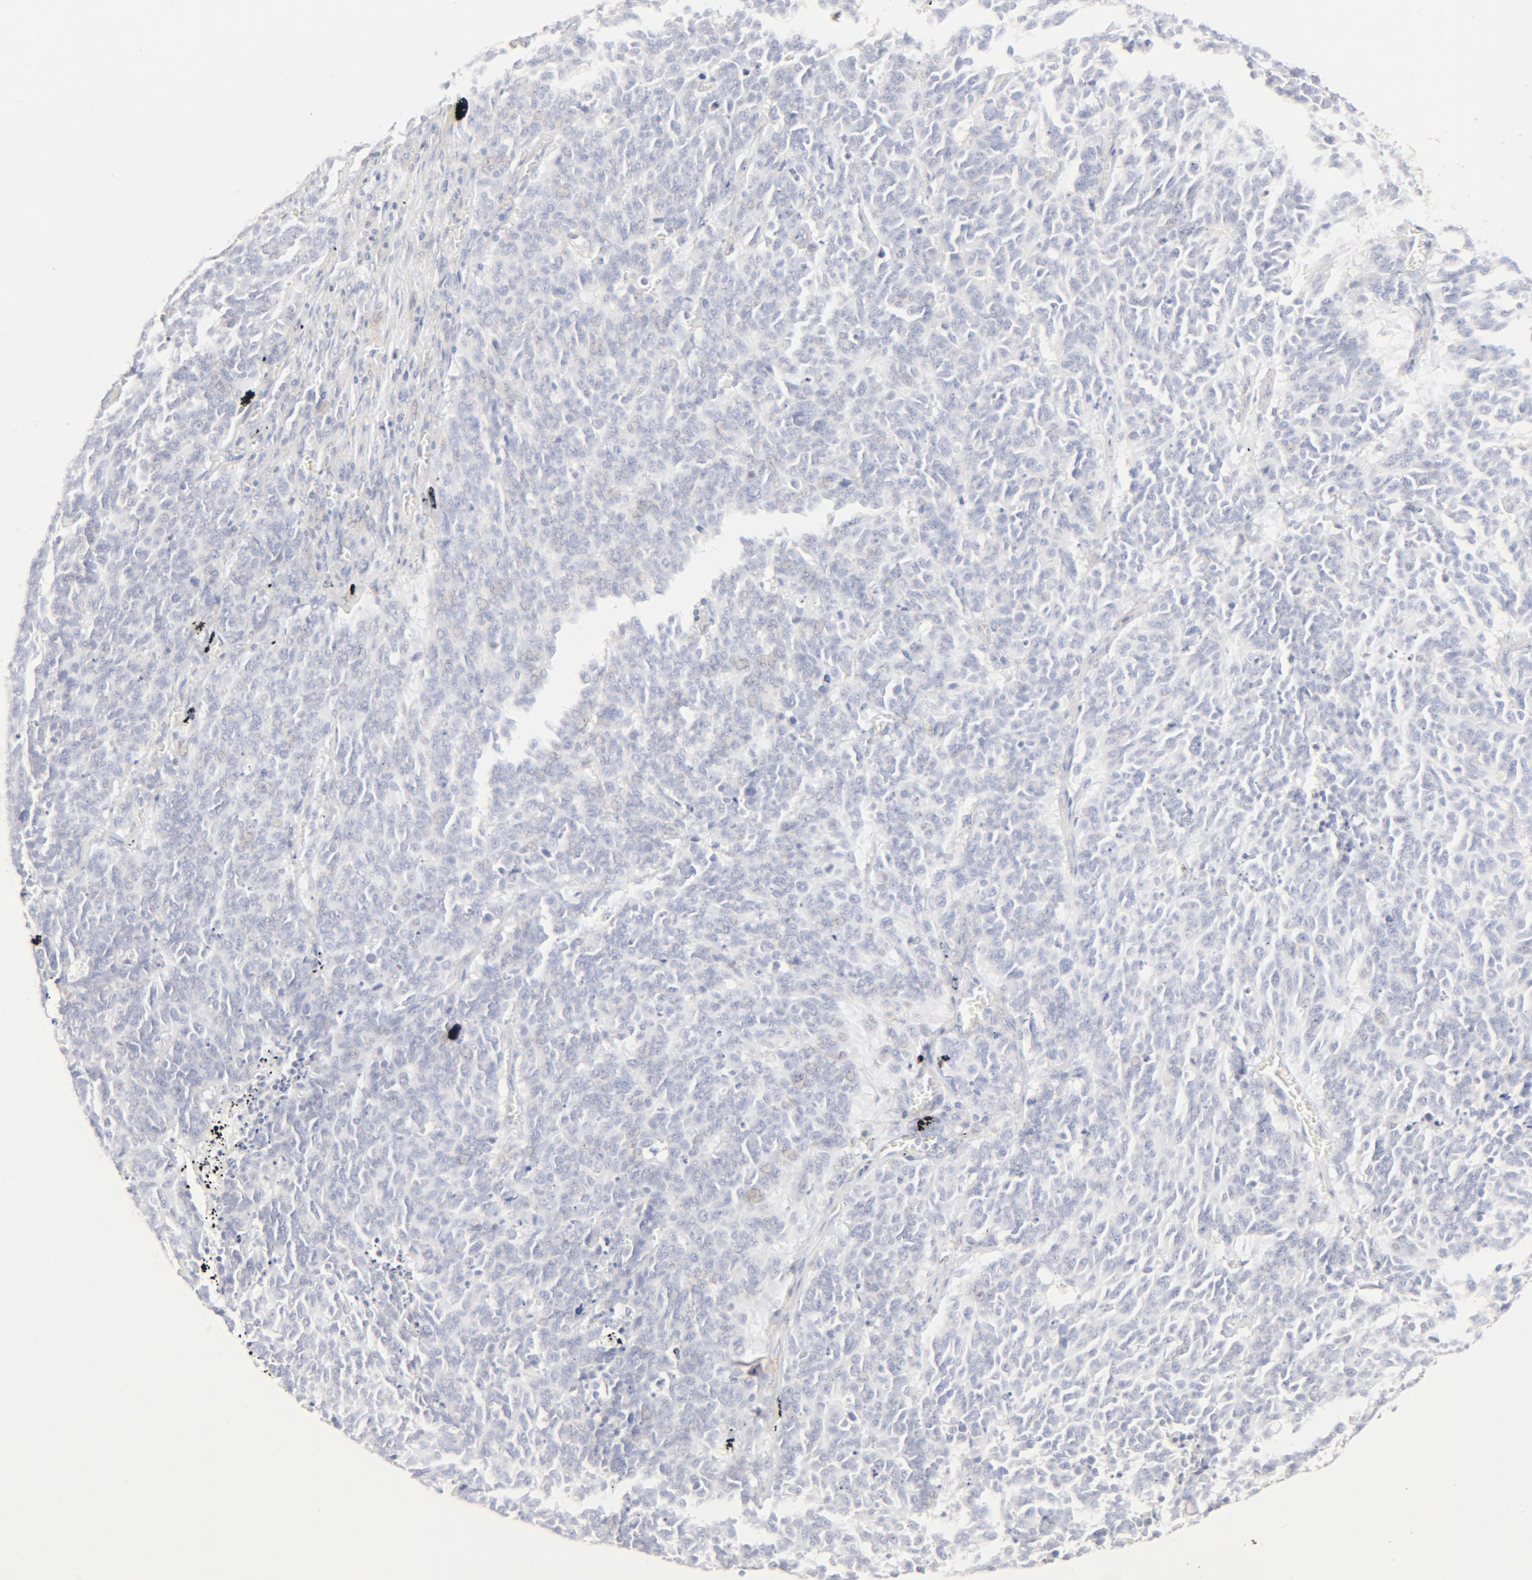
{"staining": {"intensity": "negative", "quantity": "none", "location": "none"}, "tissue": "lung cancer", "cell_type": "Tumor cells", "image_type": "cancer", "snomed": [{"axis": "morphology", "description": "Neoplasm, malignant, NOS"}, {"axis": "topography", "description": "Lung"}], "caption": "There is no significant staining in tumor cells of lung malignant neoplasm.", "gene": "FCGBP", "patient": {"sex": "female", "age": 58}}